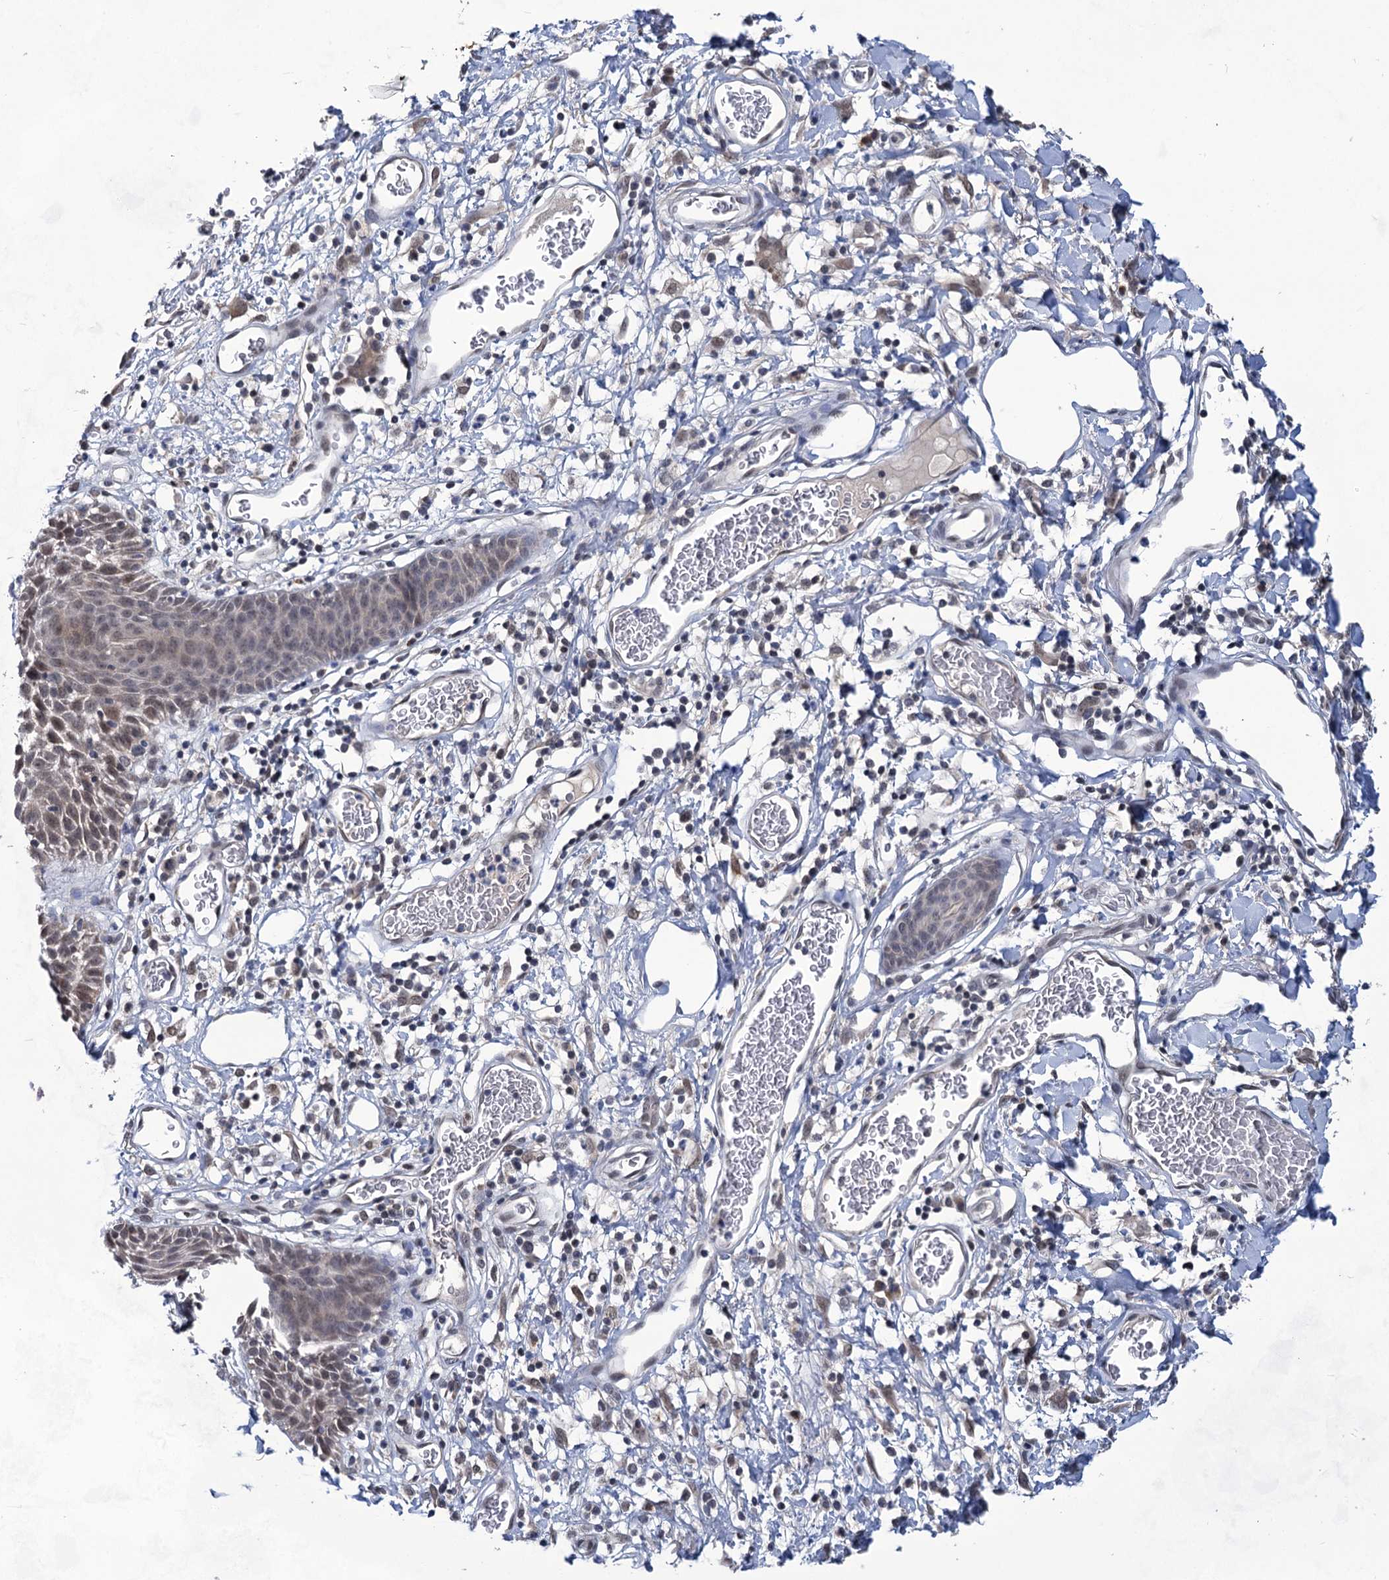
{"staining": {"intensity": "weak", "quantity": "<25%", "location": "cytoplasmic/membranous,nuclear"}, "tissue": "skin", "cell_type": "Epidermal cells", "image_type": "normal", "snomed": [{"axis": "morphology", "description": "Normal tissue, NOS"}, {"axis": "topography", "description": "Vulva"}], "caption": "Immunohistochemistry (IHC) image of normal skin stained for a protein (brown), which exhibits no staining in epidermal cells. (DAB immunohistochemistry visualized using brightfield microscopy, high magnification).", "gene": "TTC17", "patient": {"sex": "female", "age": 68}}